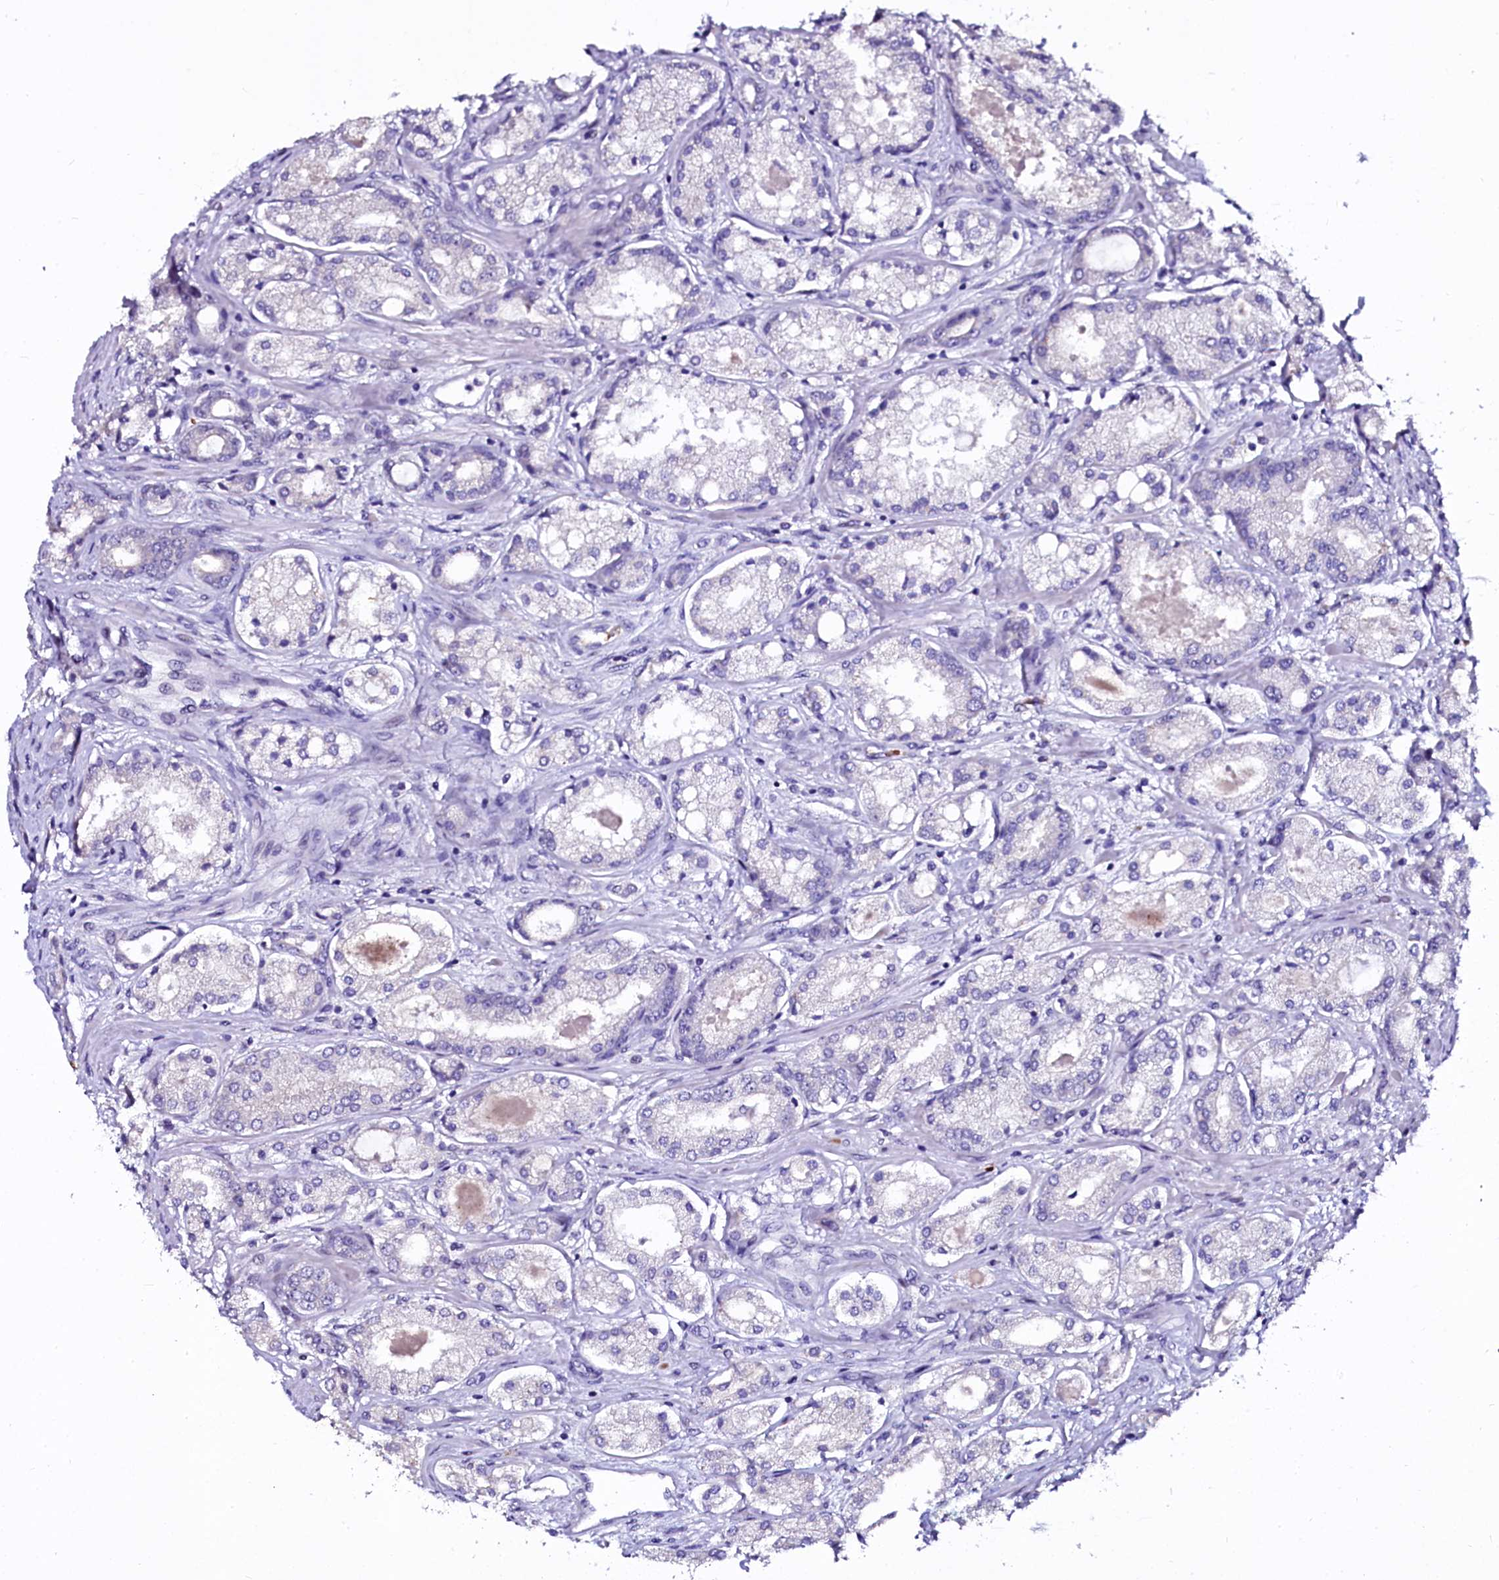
{"staining": {"intensity": "negative", "quantity": "none", "location": "none"}, "tissue": "prostate cancer", "cell_type": "Tumor cells", "image_type": "cancer", "snomed": [{"axis": "morphology", "description": "Adenocarcinoma, Low grade"}, {"axis": "topography", "description": "Prostate"}], "caption": "An IHC histopathology image of prostate cancer (adenocarcinoma (low-grade)) is shown. There is no staining in tumor cells of prostate cancer (adenocarcinoma (low-grade)).", "gene": "CTDSPL2", "patient": {"sex": "male", "age": 68}}